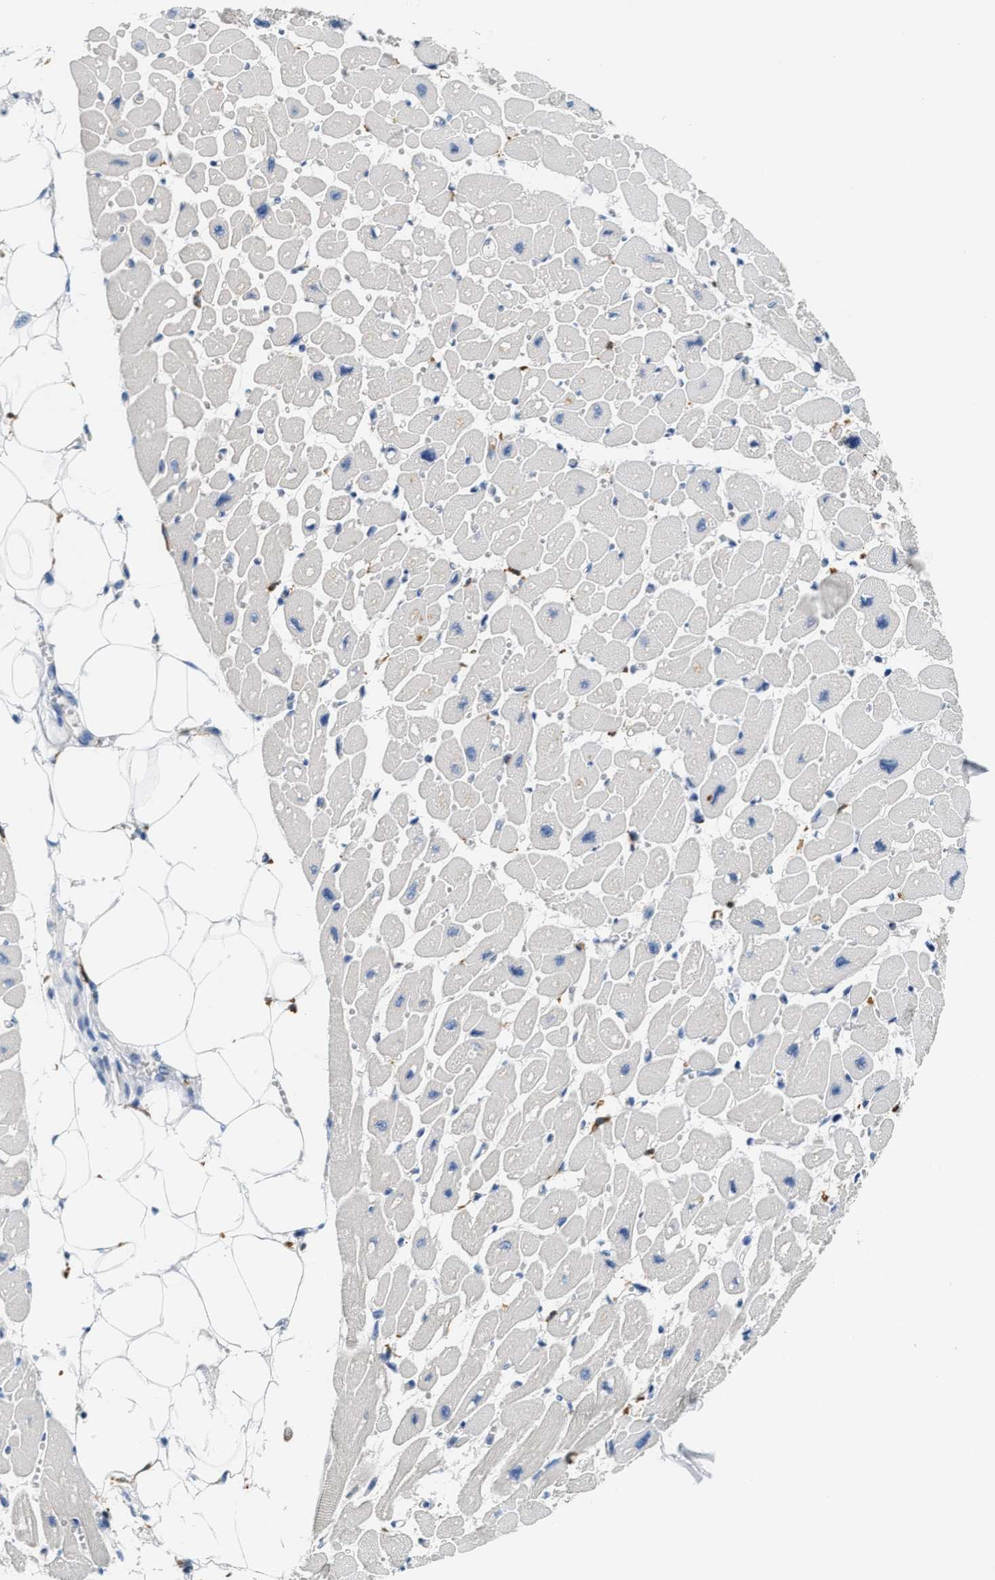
{"staining": {"intensity": "moderate", "quantity": "<25%", "location": "cytoplasmic/membranous"}, "tissue": "heart muscle", "cell_type": "Cardiomyocytes", "image_type": "normal", "snomed": [{"axis": "morphology", "description": "Normal tissue, NOS"}, {"axis": "topography", "description": "Heart"}], "caption": "Benign heart muscle displays moderate cytoplasmic/membranous positivity in about <25% of cardiomyocytes, visualized by immunohistochemistry.", "gene": "NSUN7", "patient": {"sex": "female", "age": 54}}